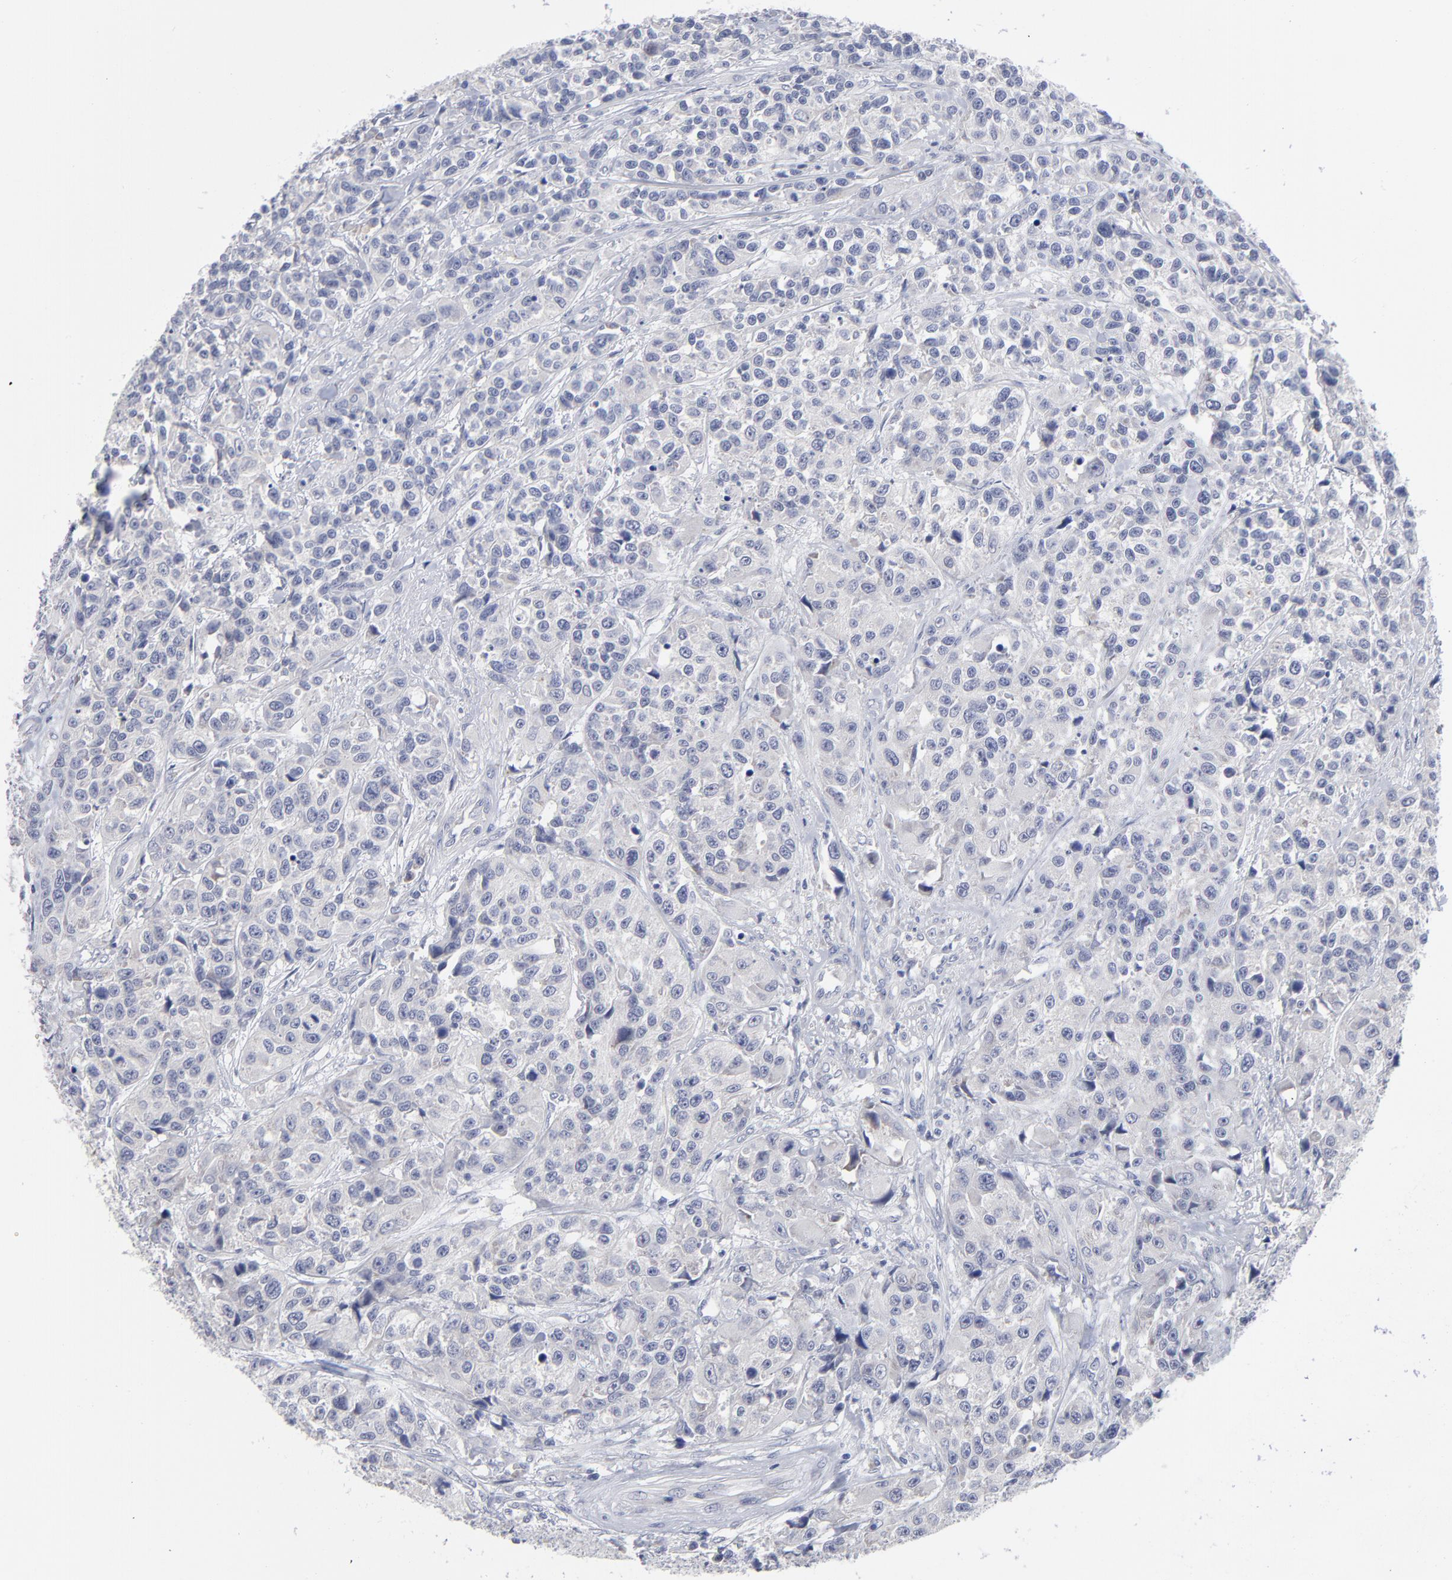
{"staining": {"intensity": "negative", "quantity": "none", "location": "none"}, "tissue": "urothelial cancer", "cell_type": "Tumor cells", "image_type": "cancer", "snomed": [{"axis": "morphology", "description": "Urothelial carcinoma, High grade"}, {"axis": "topography", "description": "Urinary bladder"}], "caption": "A high-resolution photomicrograph shows immunohistochemistry staining of urothelial cancer, which displays no significant expression in tumor cells.", "gene": "RPS24", "patient": {"sex": "female", "age": 81}}